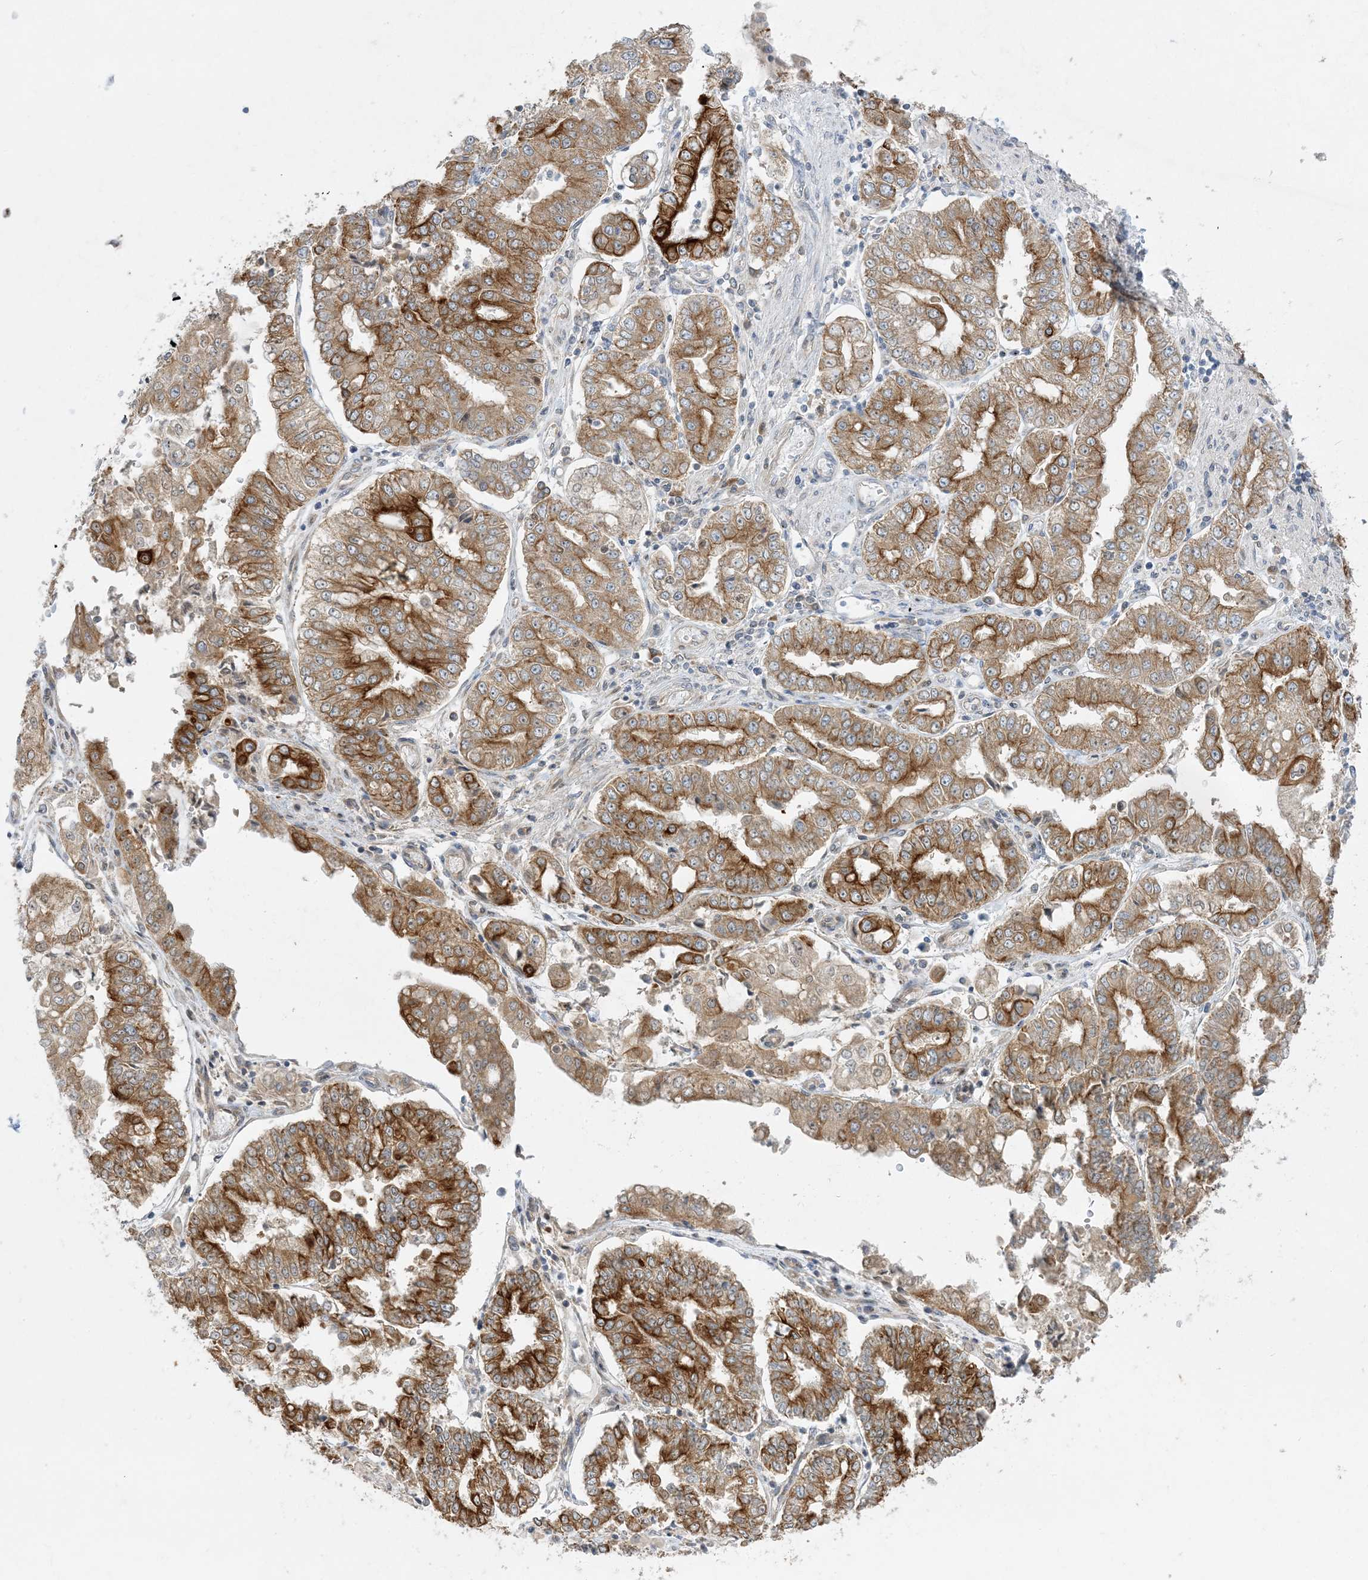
{"staining": {"intensity": "strong", "quantity": ">75%", "location": "cytoplasmic/membranous"}, "tissue": "stomach cancer", "cell_type": "Tumor cells", "image_type": "cancer", "snomed": [{"axis": "morphology", "description": "Adenocarcinoma, NOS"}, {"axis": "topography", "description": "Stomach"}], "caption": "IHC staining of stomach adenocarcinoma, which exhibits high levels of strong cytoplasmic/membranous positivity in approximately >75% of tumor cells indicating strong cytoplasmic/membranous protein expression. The staining was performed using DAB (3,3'-diaminobenzidine) (brown) for protein detection and nuclei were counterstained in hematoxylin (blue).", "gene": "RPP40", "patient": {"sex": "male", "age": 76}}